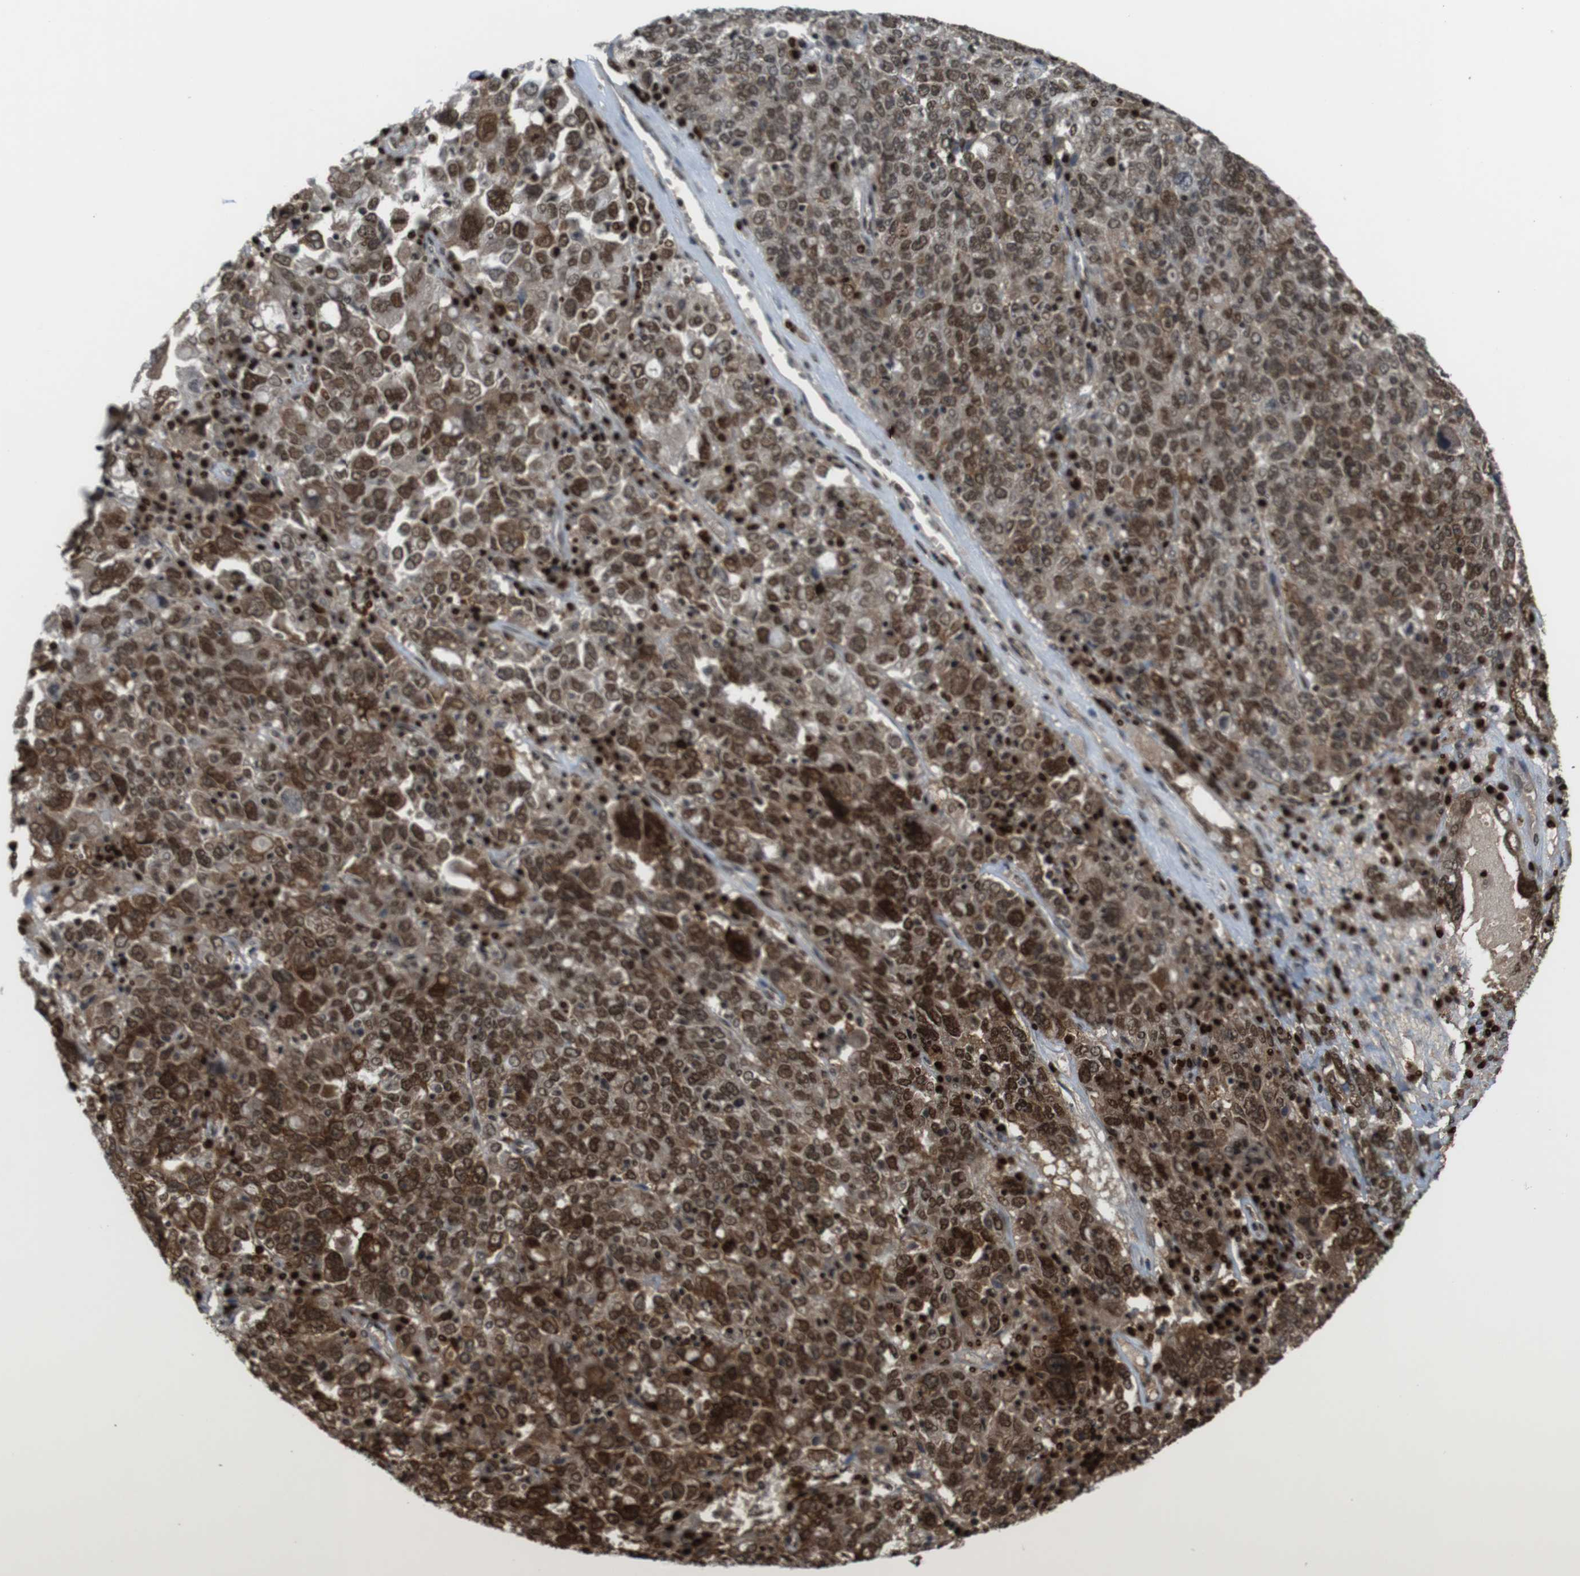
{"staining": {"intensity": "strong", "quantity": ">75%", "location": "nuclear"}, "tissue": "ovarian cancer", "cell_type": "Tumor cells", "image_type": "cancer", "snomed": [{"axis": "morphology", "description": "Carcinoma, endometroid"}, {"axis": "topography", "description": "Ovary"}], "caption": "Ovarian cancer (endometroid carcinoma) stained for a protein (brown) reveals strong nuclear positive expression in approximately >75% of tumor cells.", "gene": "SUB1", "patient": {"sex": "female", "age": 62}}